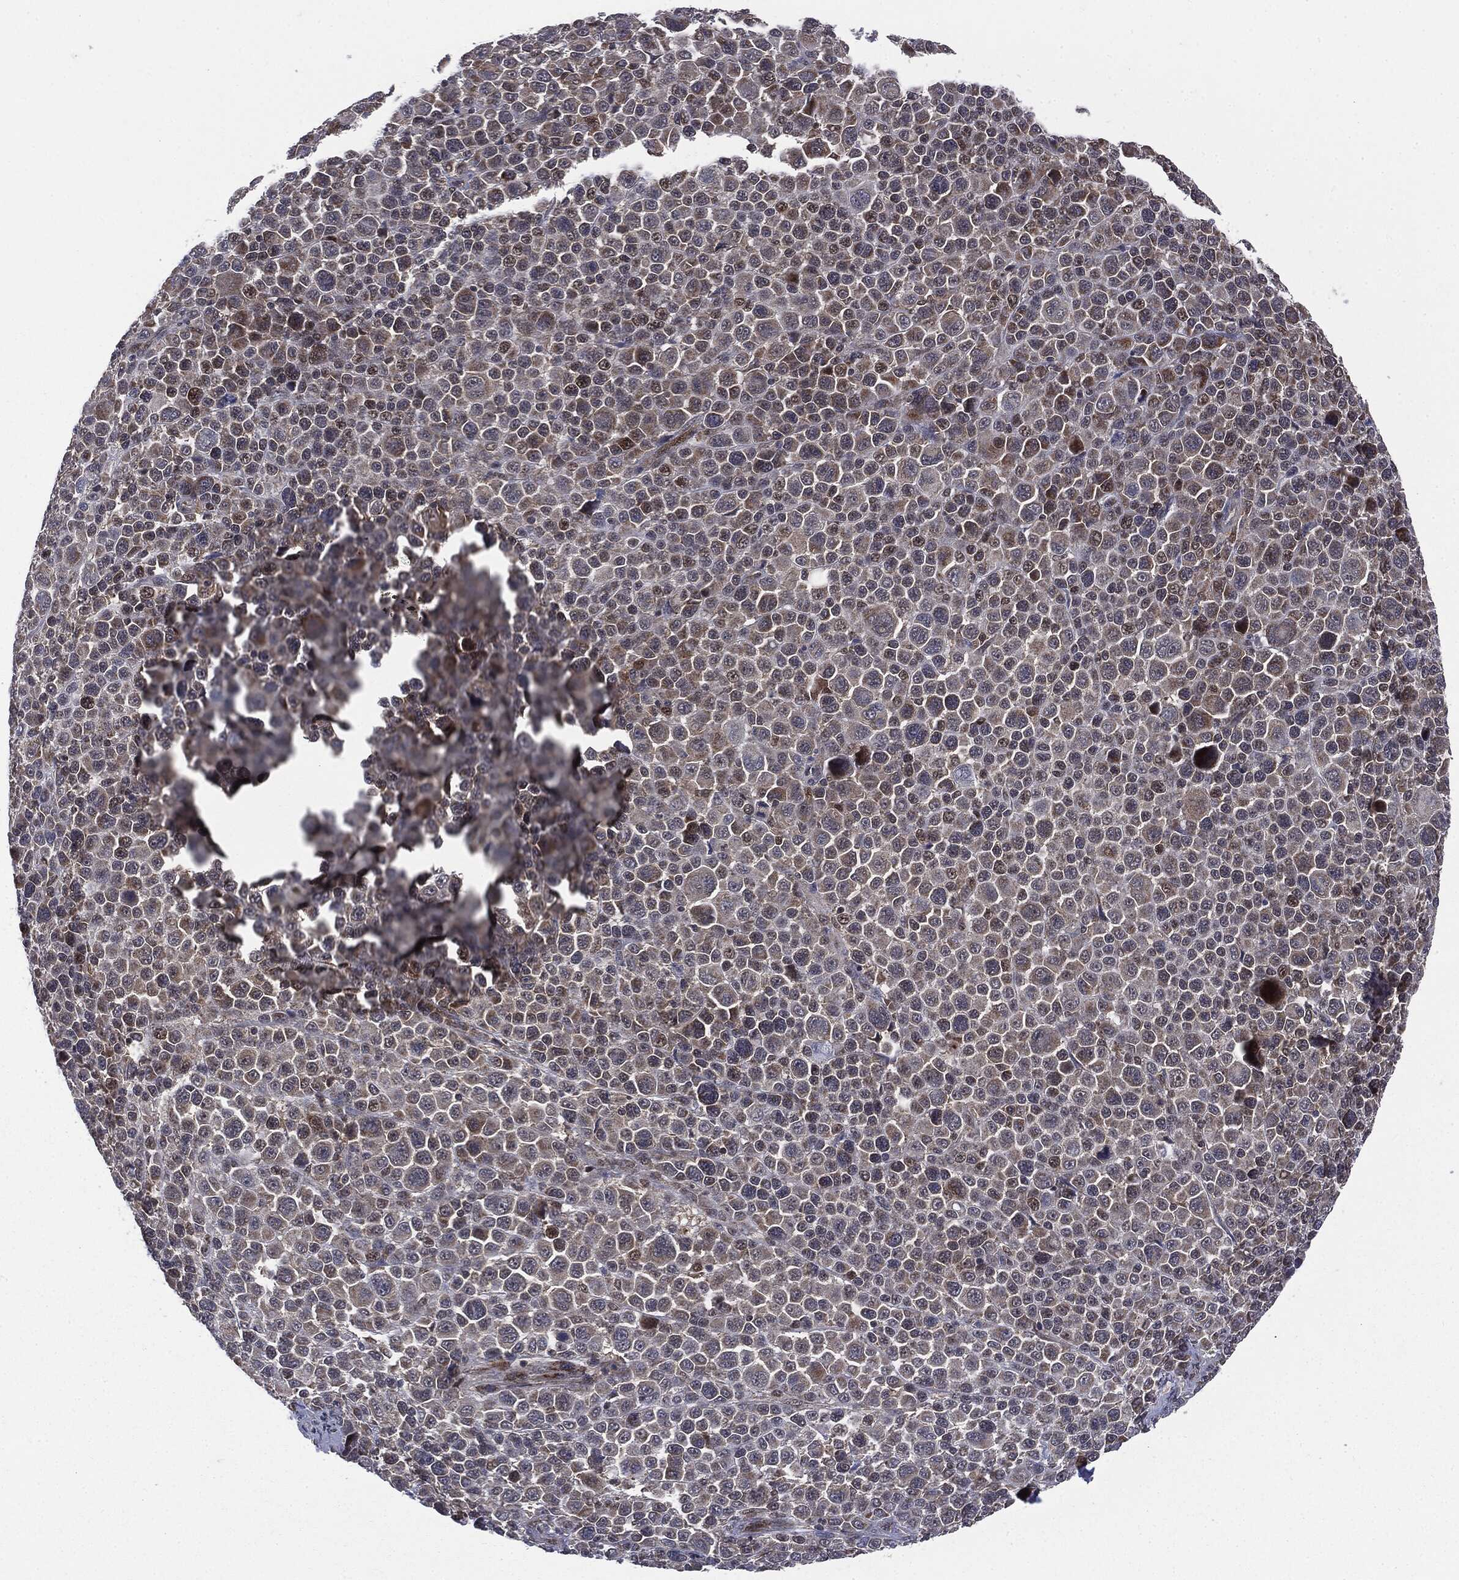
{"staining": {"intensity": "negative", "quantity": "none", "location": "none"}, "tissue": "melanoma", "cell_type": "Tumor cells", "image_type": "cancer", "snomed": [{"axis": "morphology", "description": "Malignant melanoma, NOS"}, {"axis": "topography", "description": "Skin"}], "caption": "The image reveals no significant expression in tumor cells of melanoma.", "gene": "PTPA", "patient": {"sex": "female", "age": 57}}